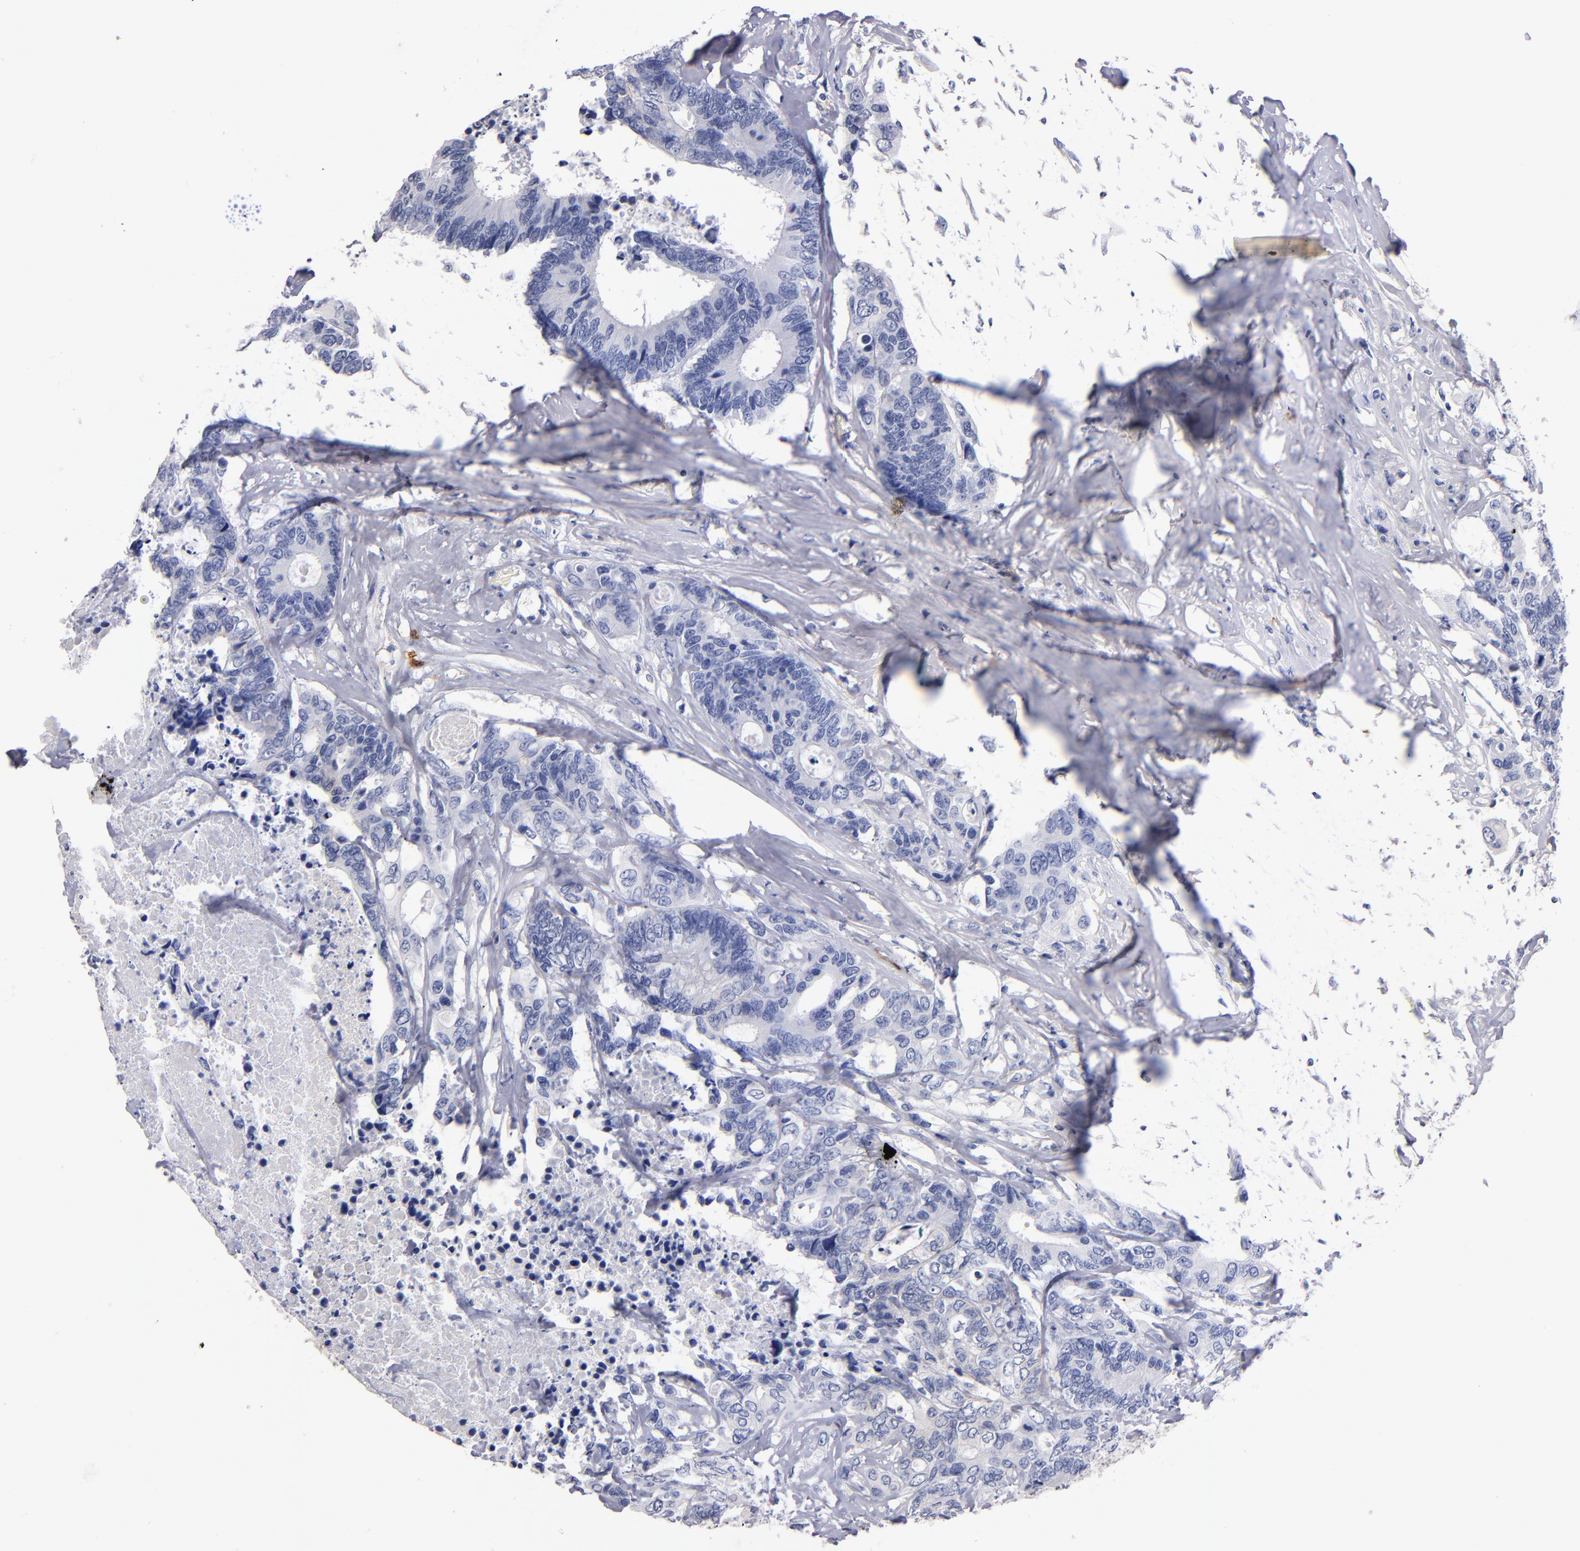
{"staining": {"intensity": "negative", "quantity": "none", "location": "none"}, "tissue": "colorectal cancer", "cell_type": "Tumor cells", "image_type": "cancer", "snomed": [{"axis": "morphology", "description": "Adenocarcinoma, NOS"}, {"axis": "topography", "description": "Rectum"}], "caption": "Colorectal cancer was stained to show a protein in brown. There is no significant staining in tumor cells.", "gene": "KIT", "patient": {"sex": "male", "age": 55}}